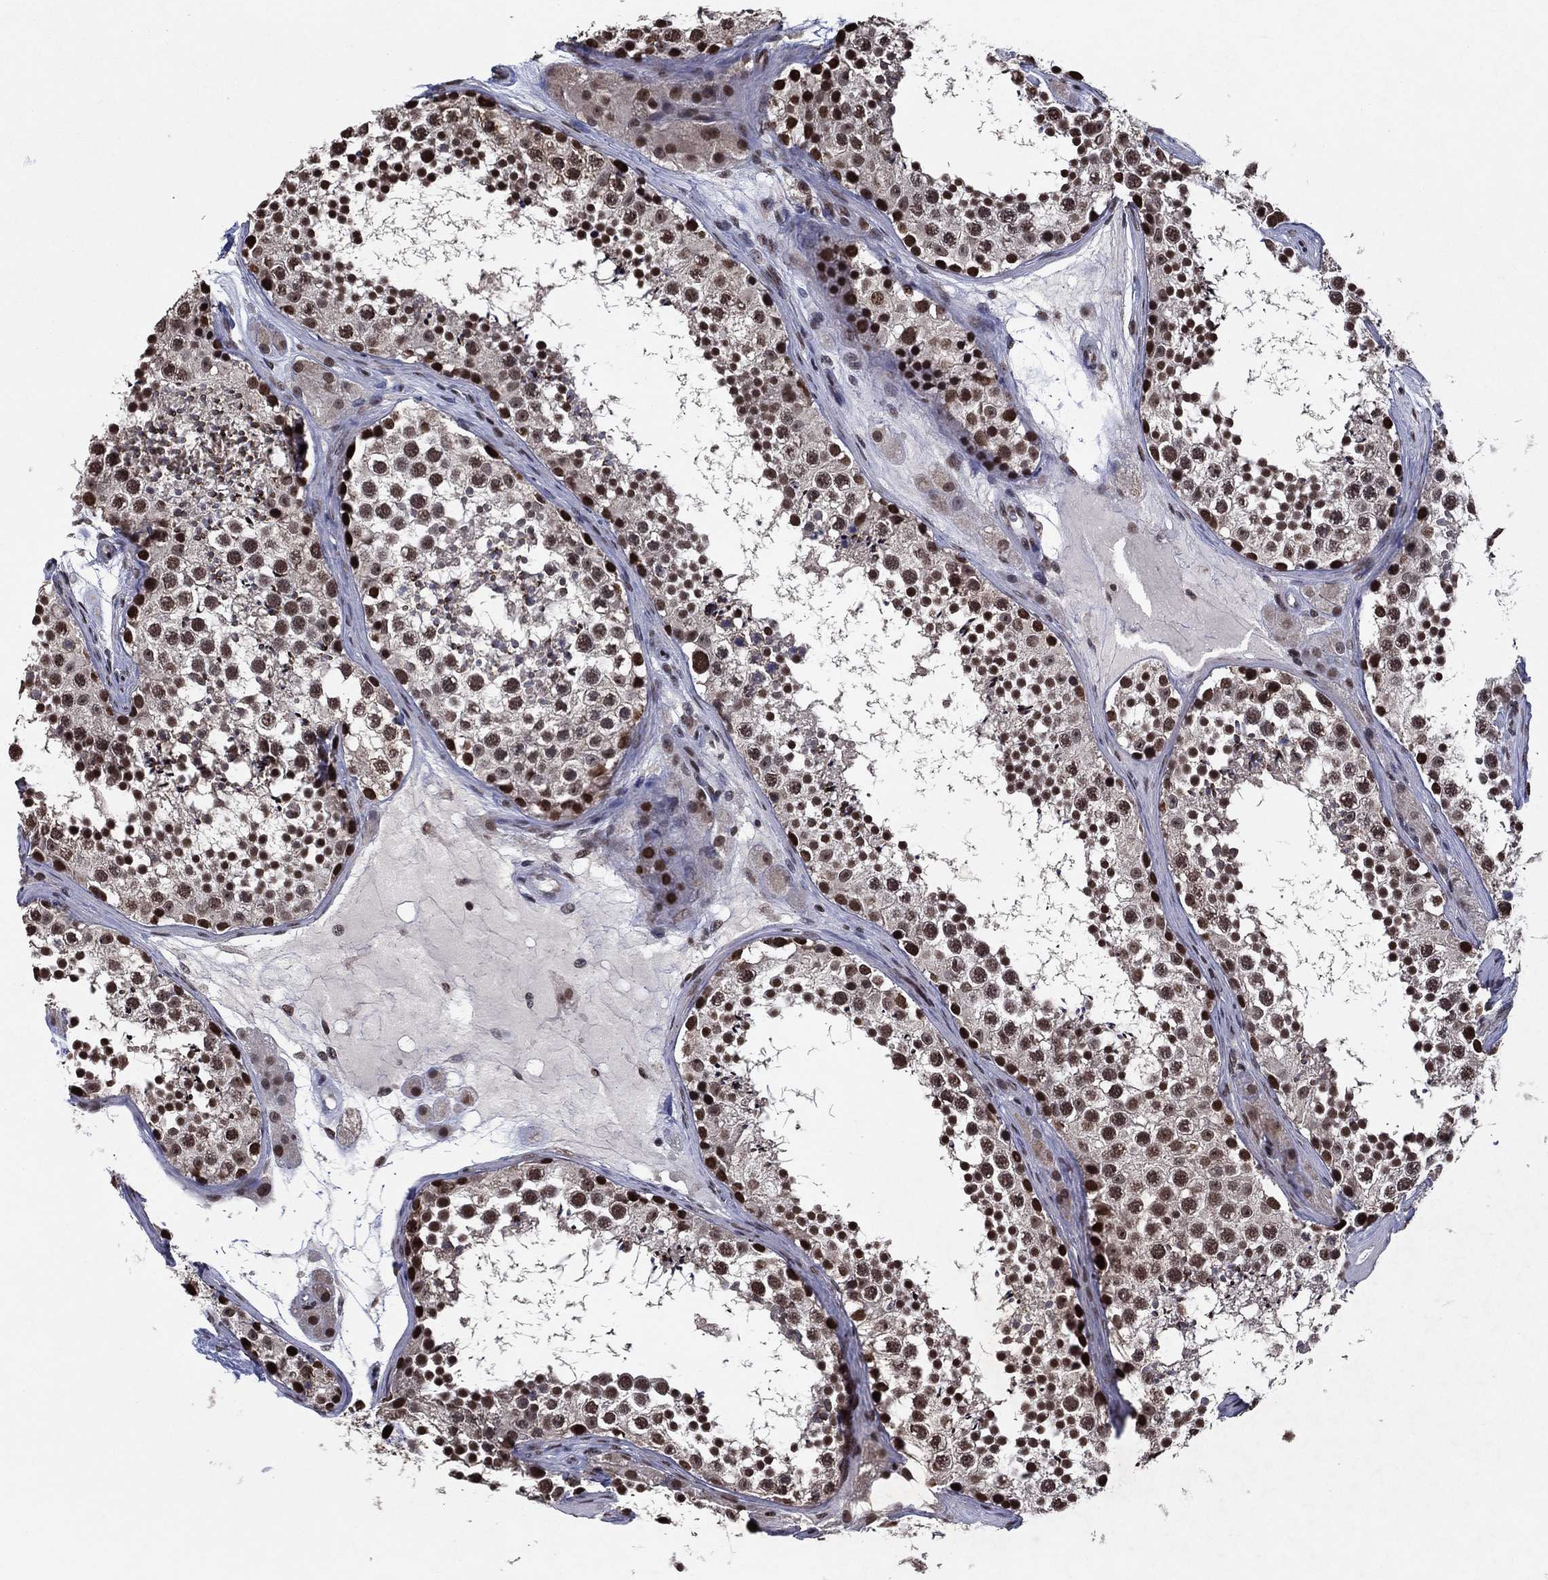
{"staining": {"intensity": "strong", "quantity": "<25%", "location": "nuclear"}, "tissue": "testis", "cell_type": "Cells in seminiferous ducts", "image_type": "normal", "snomed": [{"axis": "morphology", "description": "Normal tissue, NOS"}, {"axis": "topography", "description": "Testis"}], "caption": "Testis stained with DAB IHC reveals medium levels of strong nuclear staining in about <25% of cells in seminiferous ducts. (brown staining indicates protein expression, while blue staining denotes nuclei).", "gene": "ZBTB42", "patient": {"sex": "male", "age": 41}}